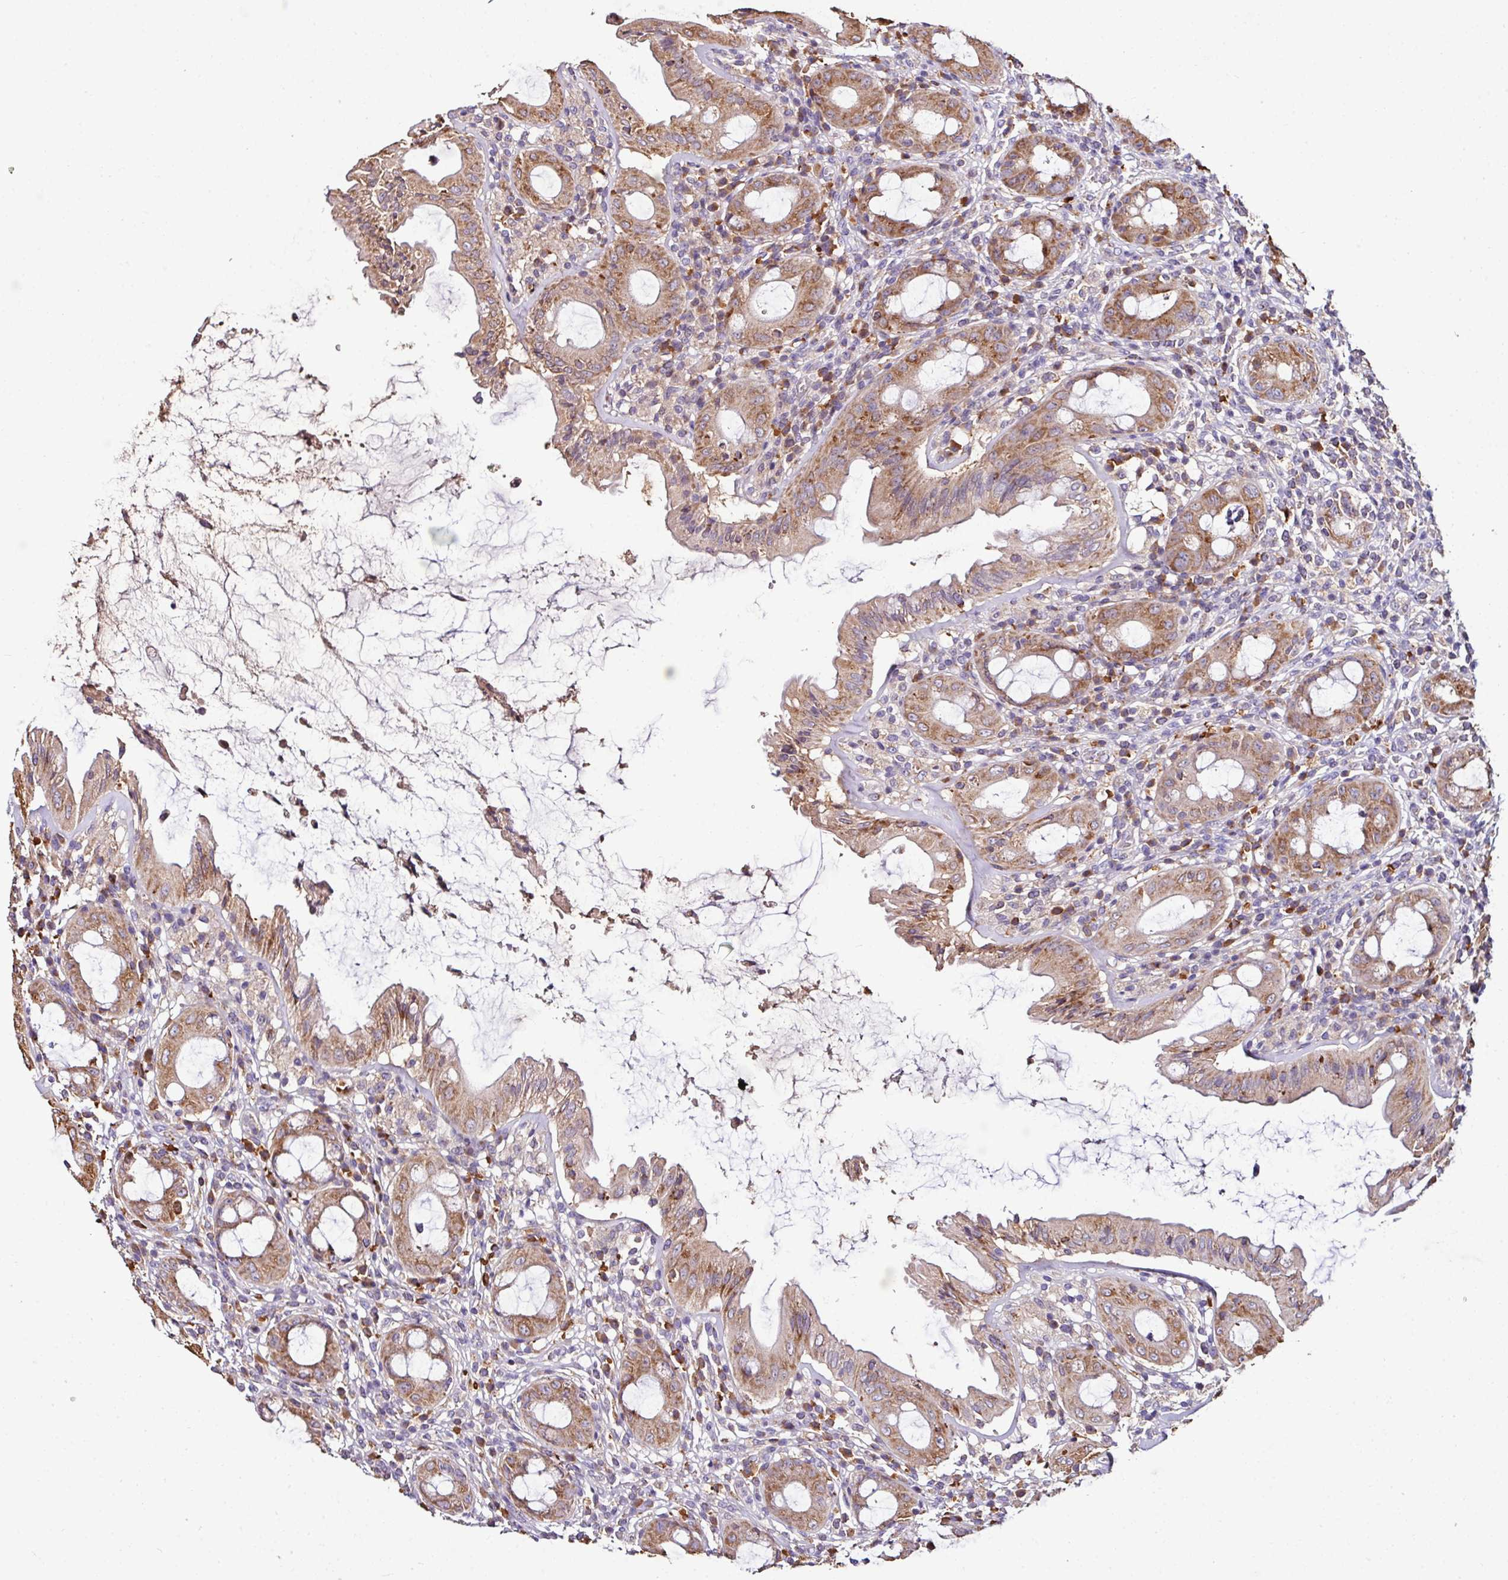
{"staining": {"intensity": "strong", "quantity": ">75%", "location": "cytoplasmic/membranous"}, "tissue": "rectum", "cell_type": "Glandular cells", "image_type": "normal", "snomed": [{"axis": "morphology", "description": "Normal tissue, NOS"}, {"axis": "topography", "description": "Rectum"}], "caption": "IHC micrograph of unremarkable rectum: rectum stained using IHC demonstrates high levels of strong protein expression localized specifically in the cytoplasmic/membranous of glandular cells, appearing as a cytoplasmic/membranous brown color.", "gene": "CPD", "patient": {"sex": "female", "age": 57}}